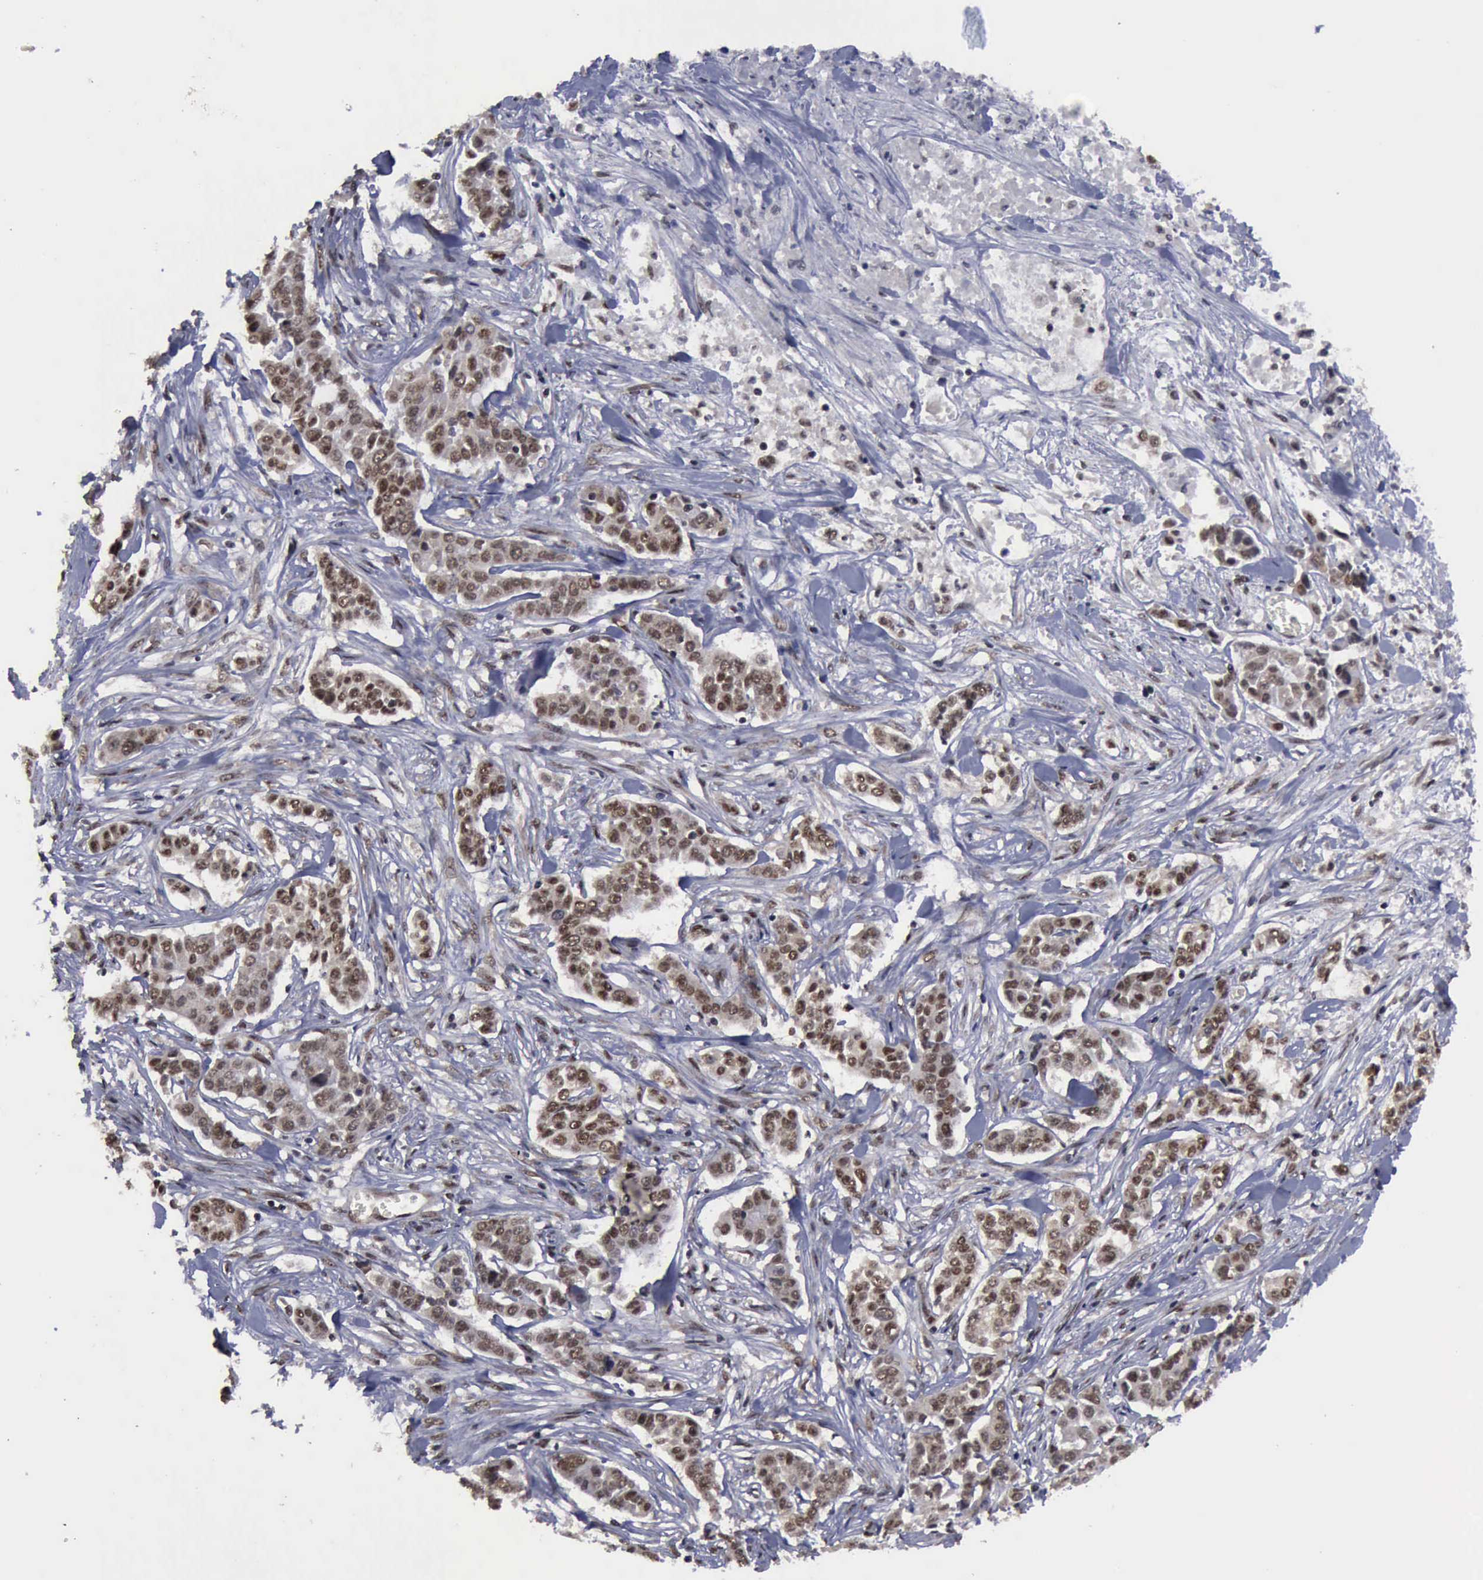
{"staining": {"intensity": "moderate", "quantity": ">75%", "location": "cytoplasmic/membranous,nuclear"}, "tissue": "pancreatic cancer", "cell_type": "Tumor cells", "image_type": "cancer", "snomed": [{"axis": "morphology", "description": "Adenocarcinoma, NOS"}, {"axis": "topography", "description": "Pancreas"}], "caption": "Pancreatic adenocarcinoma was stained to show a protein in brown. There is medium levels of moderate cytoplasmic/membranous and nuclear staining in about >75% of tumor cells.", "gene": "RTCB", "patient": {"sex": "female", "age": 52}}